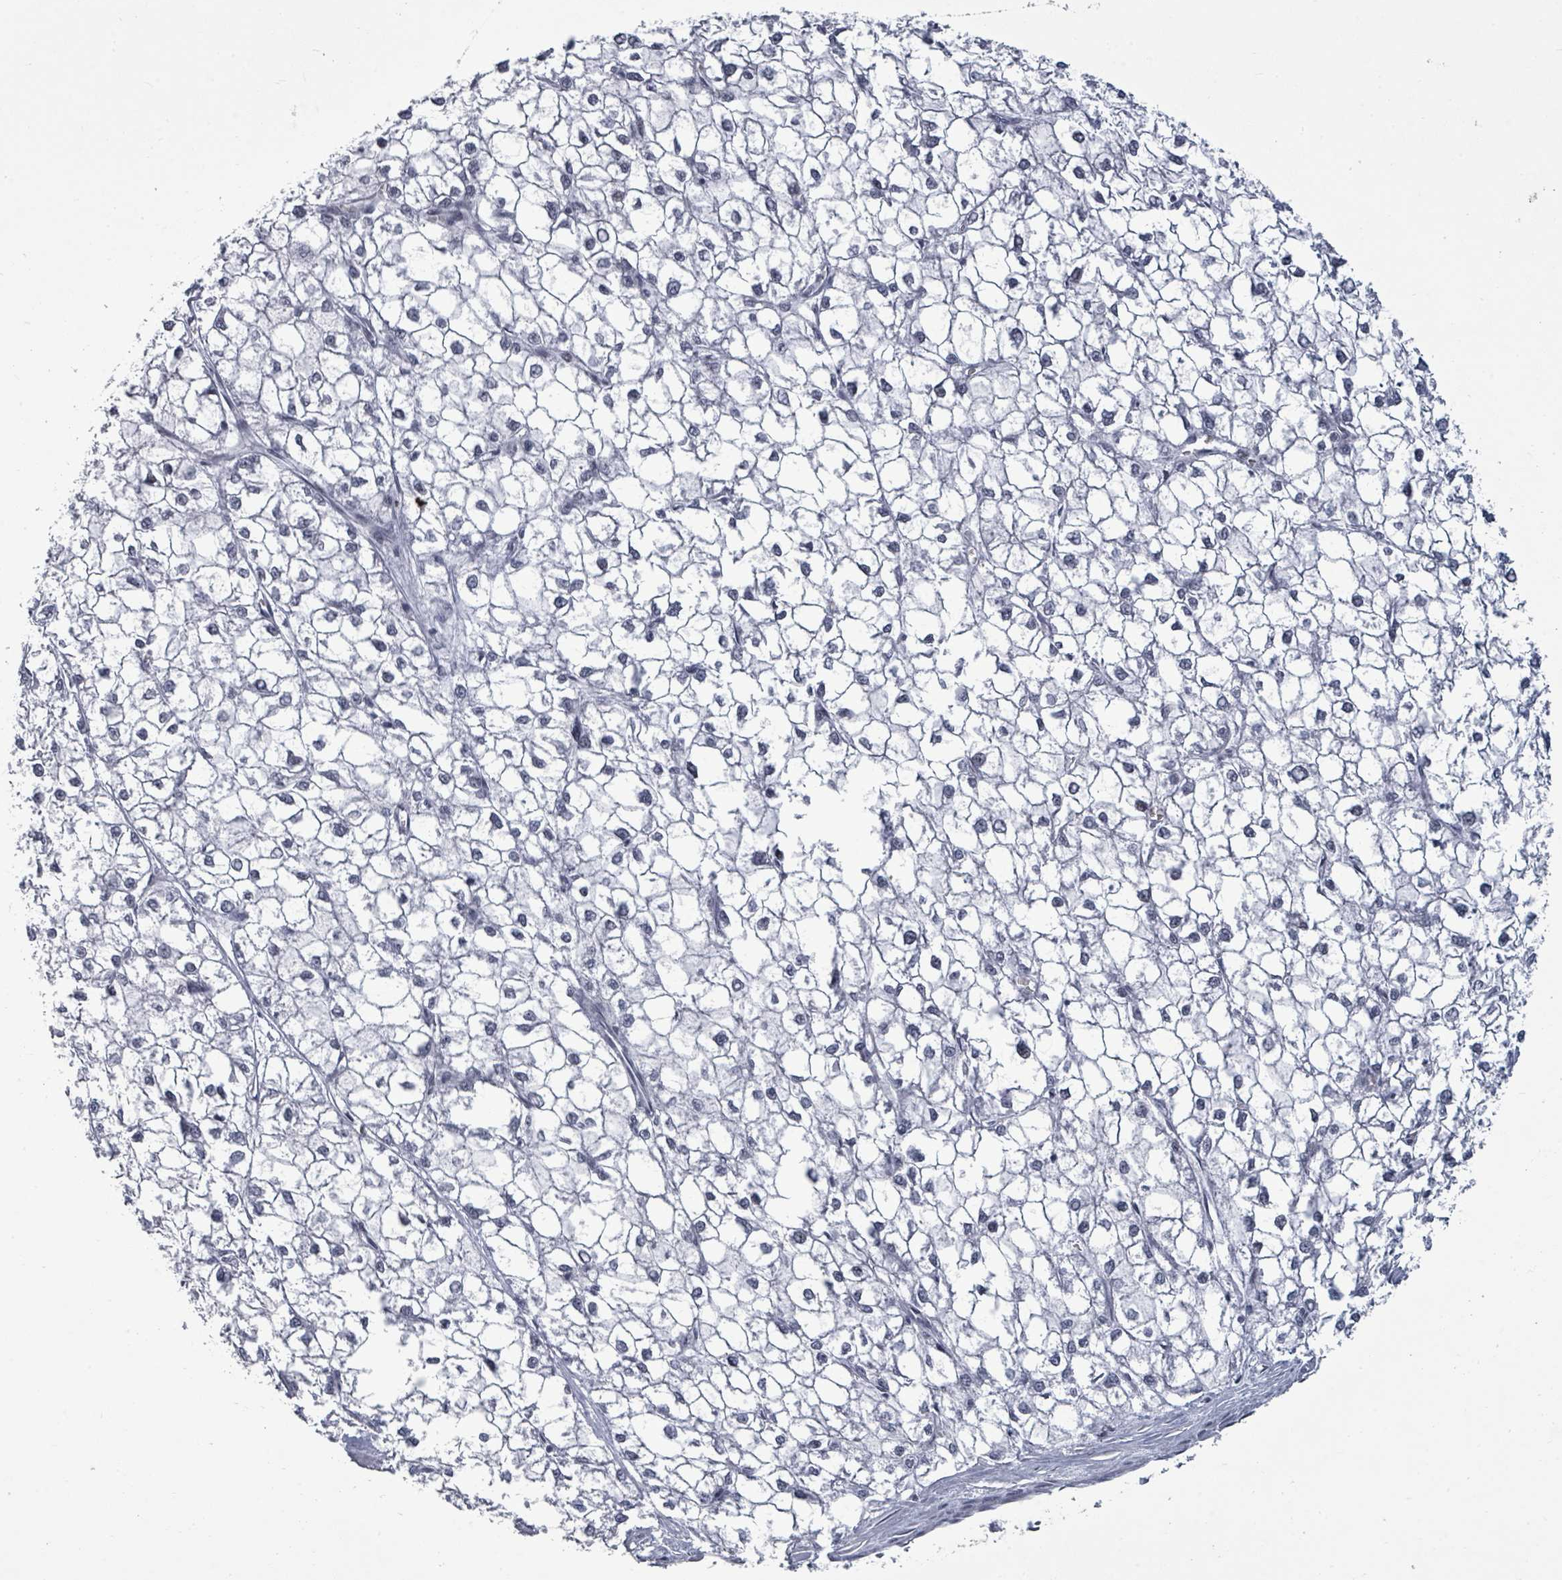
{"staining": {"intensity": "negative", "quantity": "none", "location": "none"}, "tissue": "liver cancer", "cell_type": "Tumor cells", "image_type": "cancer", "snomed": [{"axis": "morphology", "description": "Carcinoma, Hepatocellular, NOS"}, {"axis": "topography", "description": "Liver"}], "caption": "A micrograph of human liver cancer is negative for staining in tumor cells.", "gene": "ERCC5", "patient": {"sex": "female", "age": 43}}